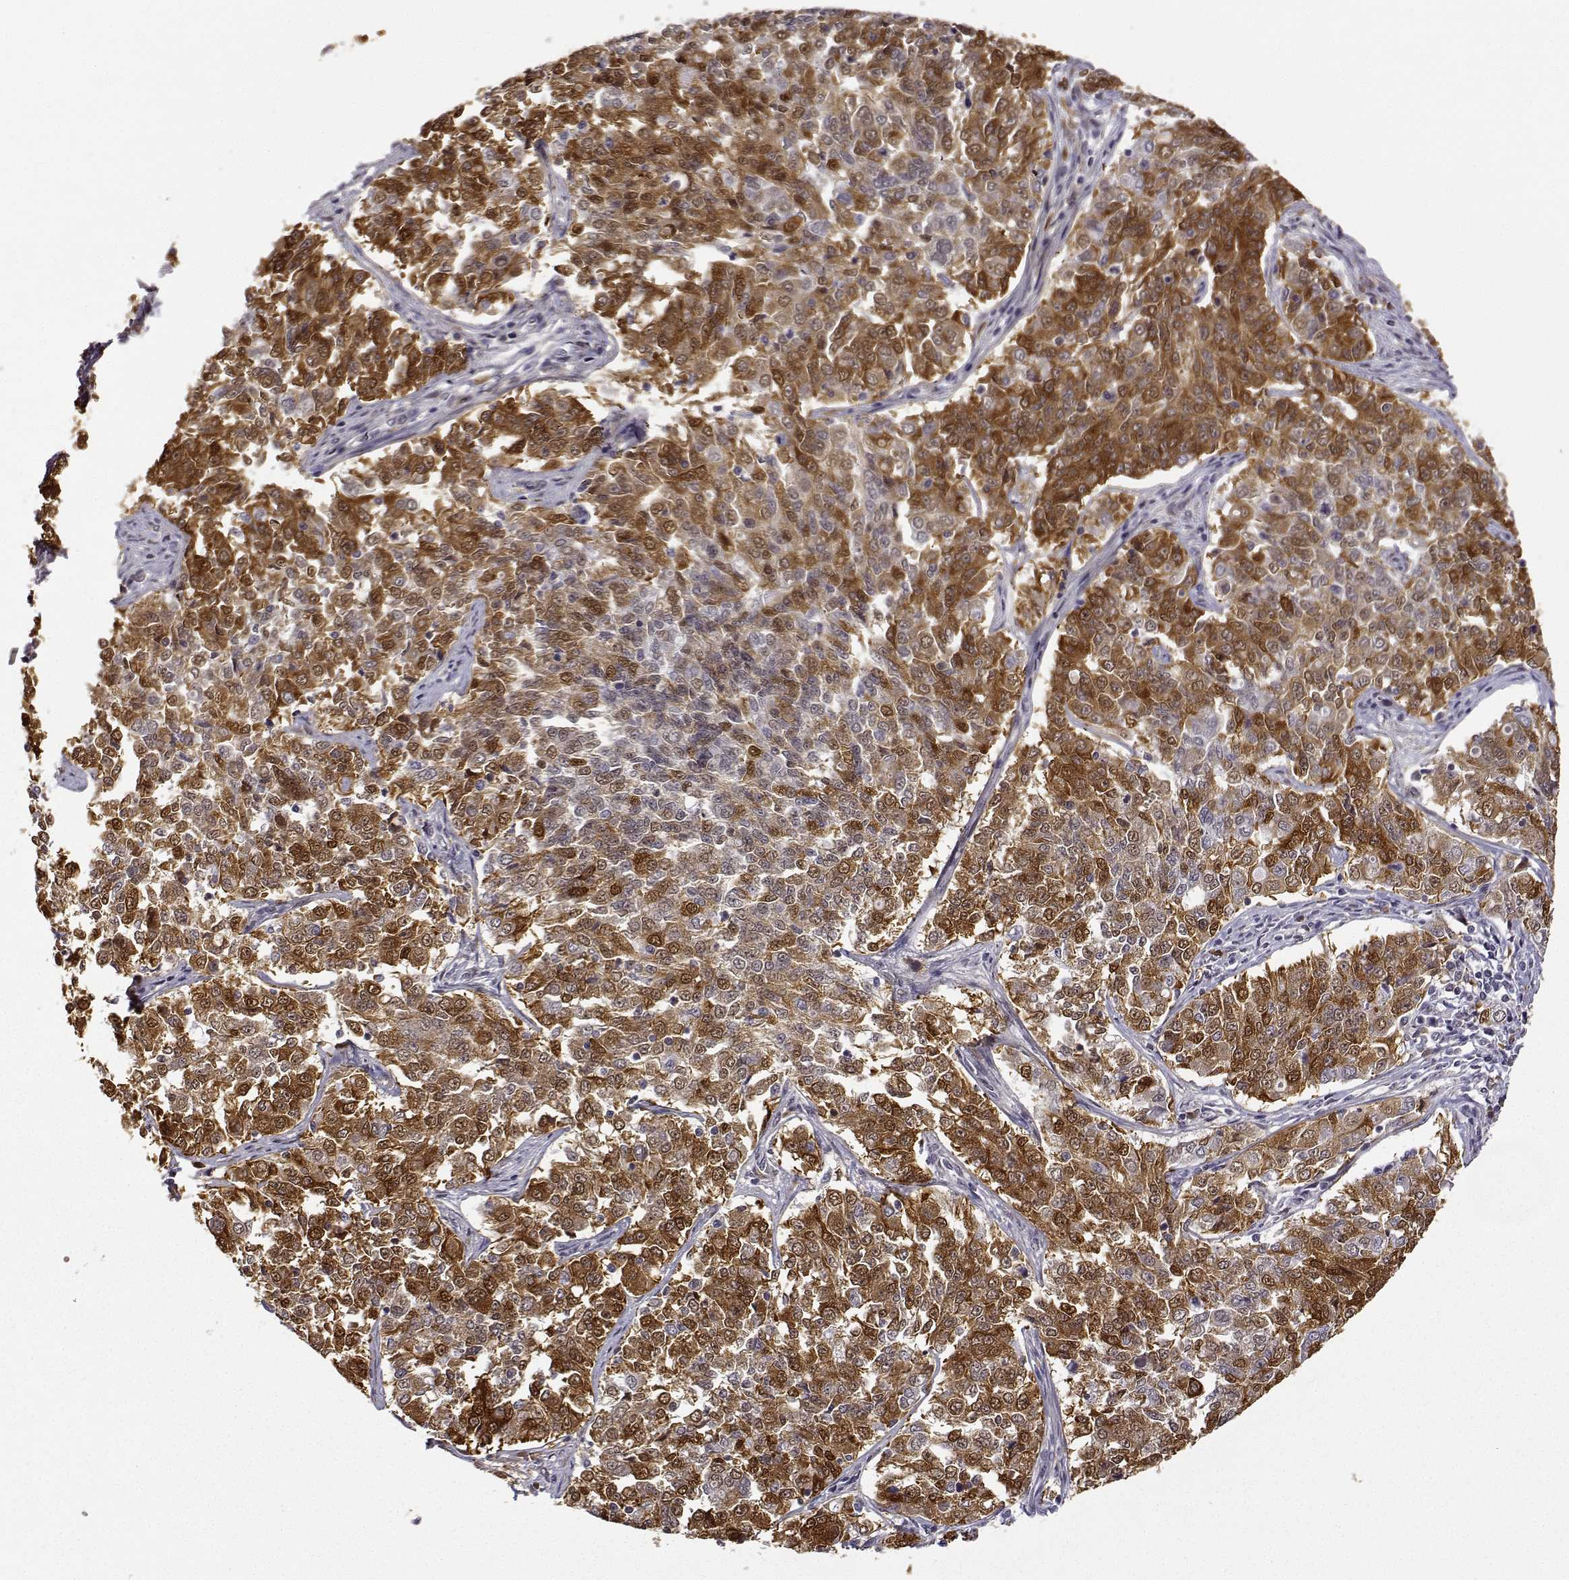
{"staining": {"intensity": "strong", "quantity": ">75%", "location": "cytoplasmic/membranous,nuclear"}, "tissue": "endometrial cancer", "cell_type": "Tumor cells", "image_type": "cancer", "snomed": [{"axis": "morphology", "description": "Adenocarcinoma, NOS"}, {"axis": "topography", "description": "Endometrium"}], "caption": "Protein expression analysis of endometrial adenocarcinoma reveals strong cytoplasmic/membranous and nuclear staining in approximately >75% of tumor cells.", "gene": "PHGDH", "patient": {"sex": "female", "age": 43}}